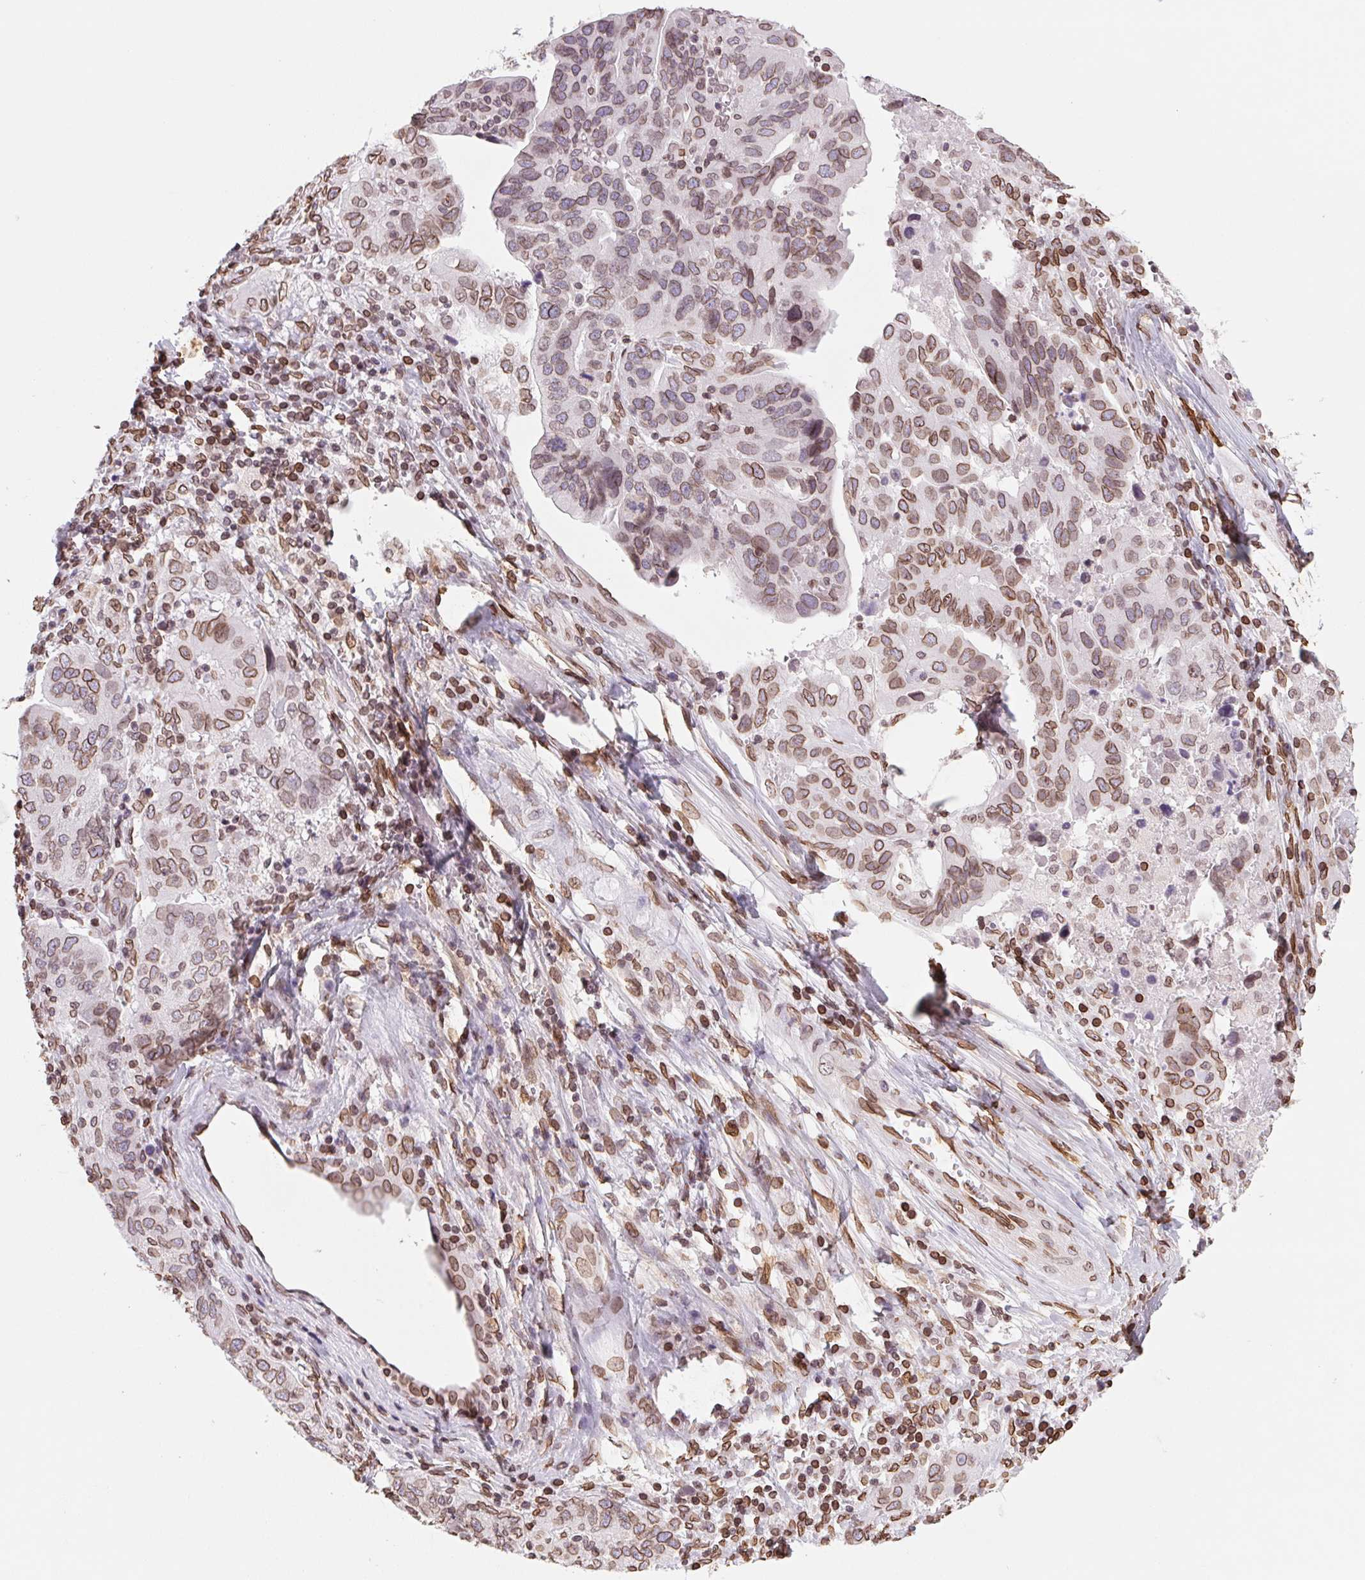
{"staining": {"intensity": "moderate", "quantity": ">75%", "location": "cytoplasmic/membranous,nuclear"}, "tissue": "ovarian cancer", "cell_type": "Tumor cells", "image_type": "cancer", "snomed": [{"axis": "morphology", "description": "Cystadenocarcinoma, serous, NOS"}, {"axis": "topography", "description": "Ovary"}], "caption": "Approximately >75% of tumor cells in human ovarian cancer (serous cystadenocarcinoma) reveal moderate cytoplasmic/membranous and nuclear protein expression as visualized by brown immunohistochemical staining.", "gene": "LMNB2", "patient": {"sex": "female", "age": 79}}